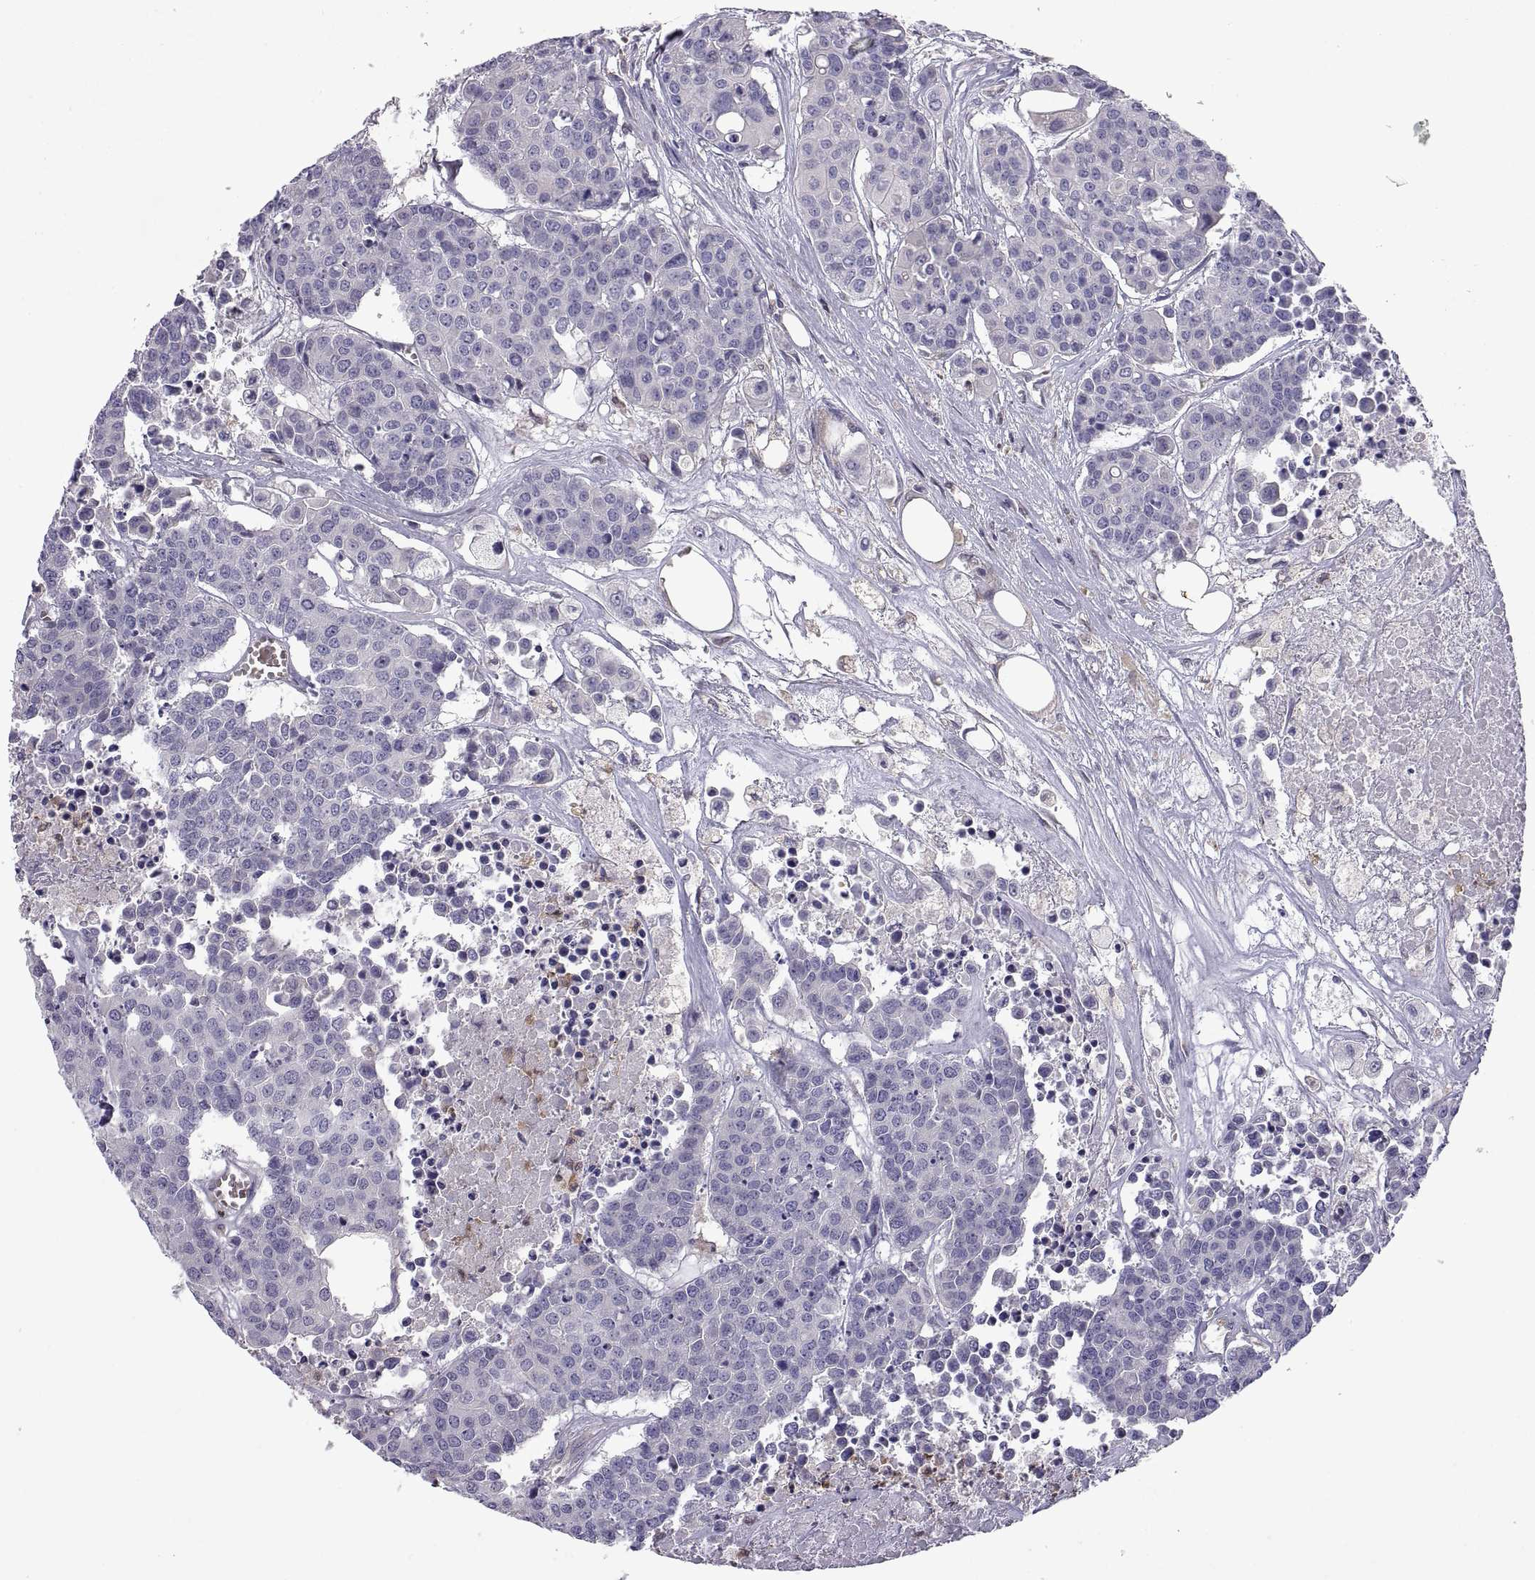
{"staining": {"intensity": "negative", "quantity": "none", "location": "none"}, "tissue": "carcinoid", "cell_type": "Tumor cells", "image_type": "cancer", "snomed": [{"axis": "morphology", "description": "Carcinoid, malignant, NOS"}, {"axis": "topography", "description": "Colon"}], "caption": "There is no significant staining in tumor cells of malignant carcinoid.", "gene": "DOK3", "patient": {"sex": "male", "age": 81}}